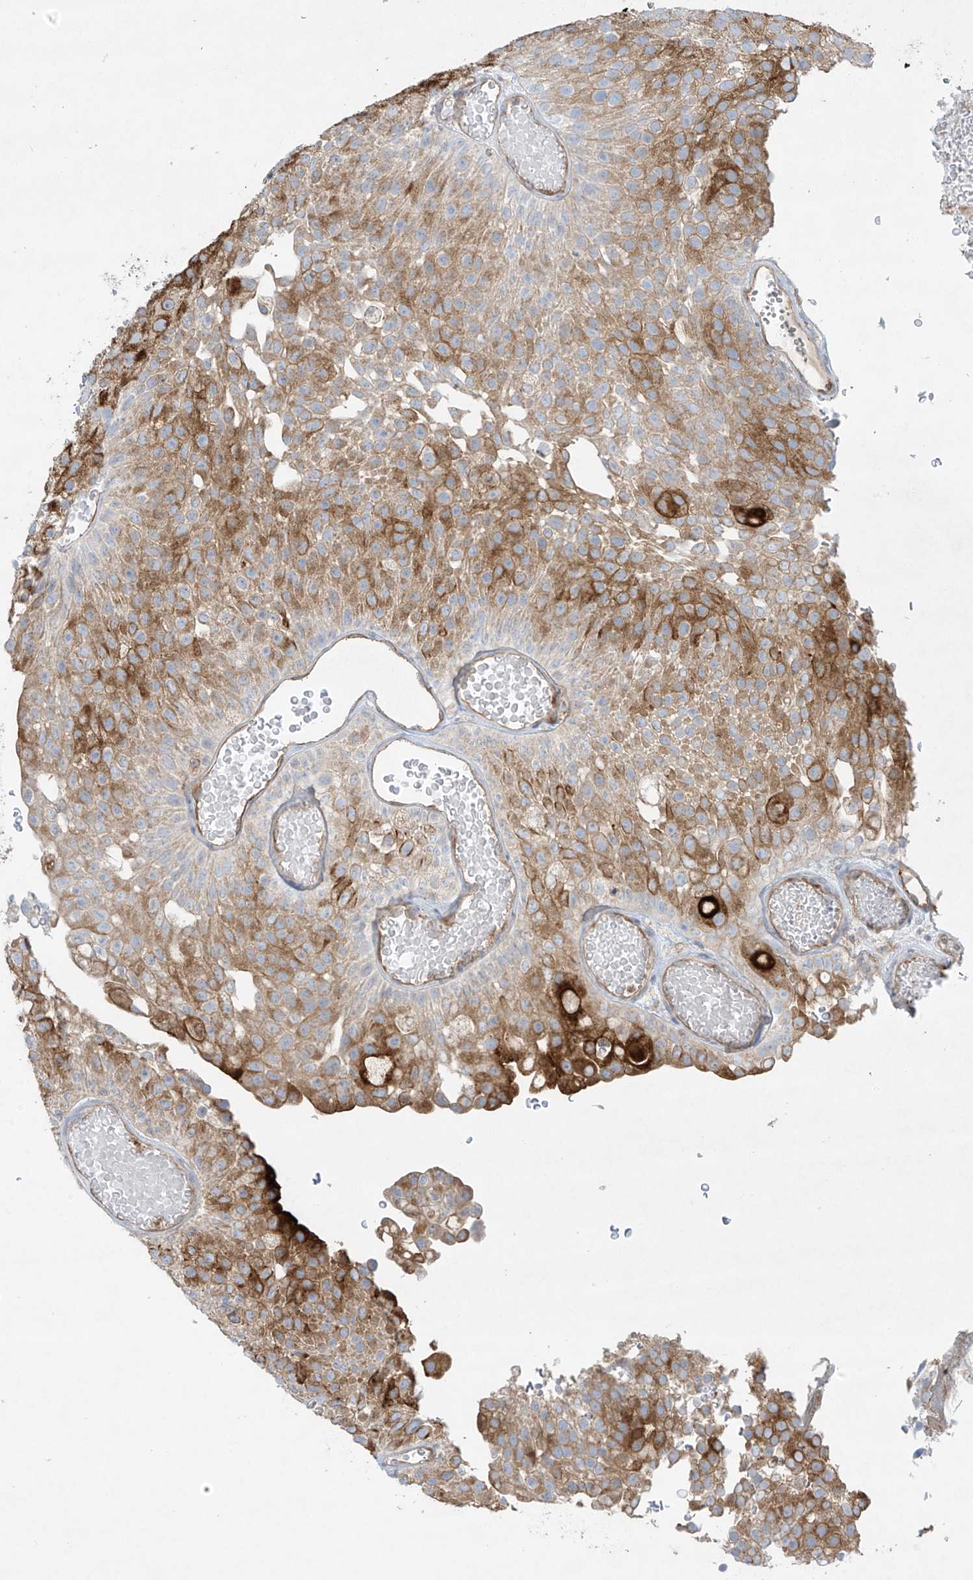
{"staining": {"intensity": "strong", "quantity": "25%-75%", "location": "cytoplasmic/membranous"}, "tissue": "urothelial cancer", "cell_type": "Tumor cells", "image_type": "cancer", "snomed": [{"axis": "morphology", "description": "Urothelial carcinoma, Low grade"}, {"axis": "topography", "description": "Urinary bladder"}], "caption": "Immunohistochemical staining of human urothelial cancer demonstrates high levels of strong cytoplasmic/membranous protein staining in about 25%-75% of tumor cells.", "gene": "HLA-E", "patient": {"sex": "male", "age": 78}}